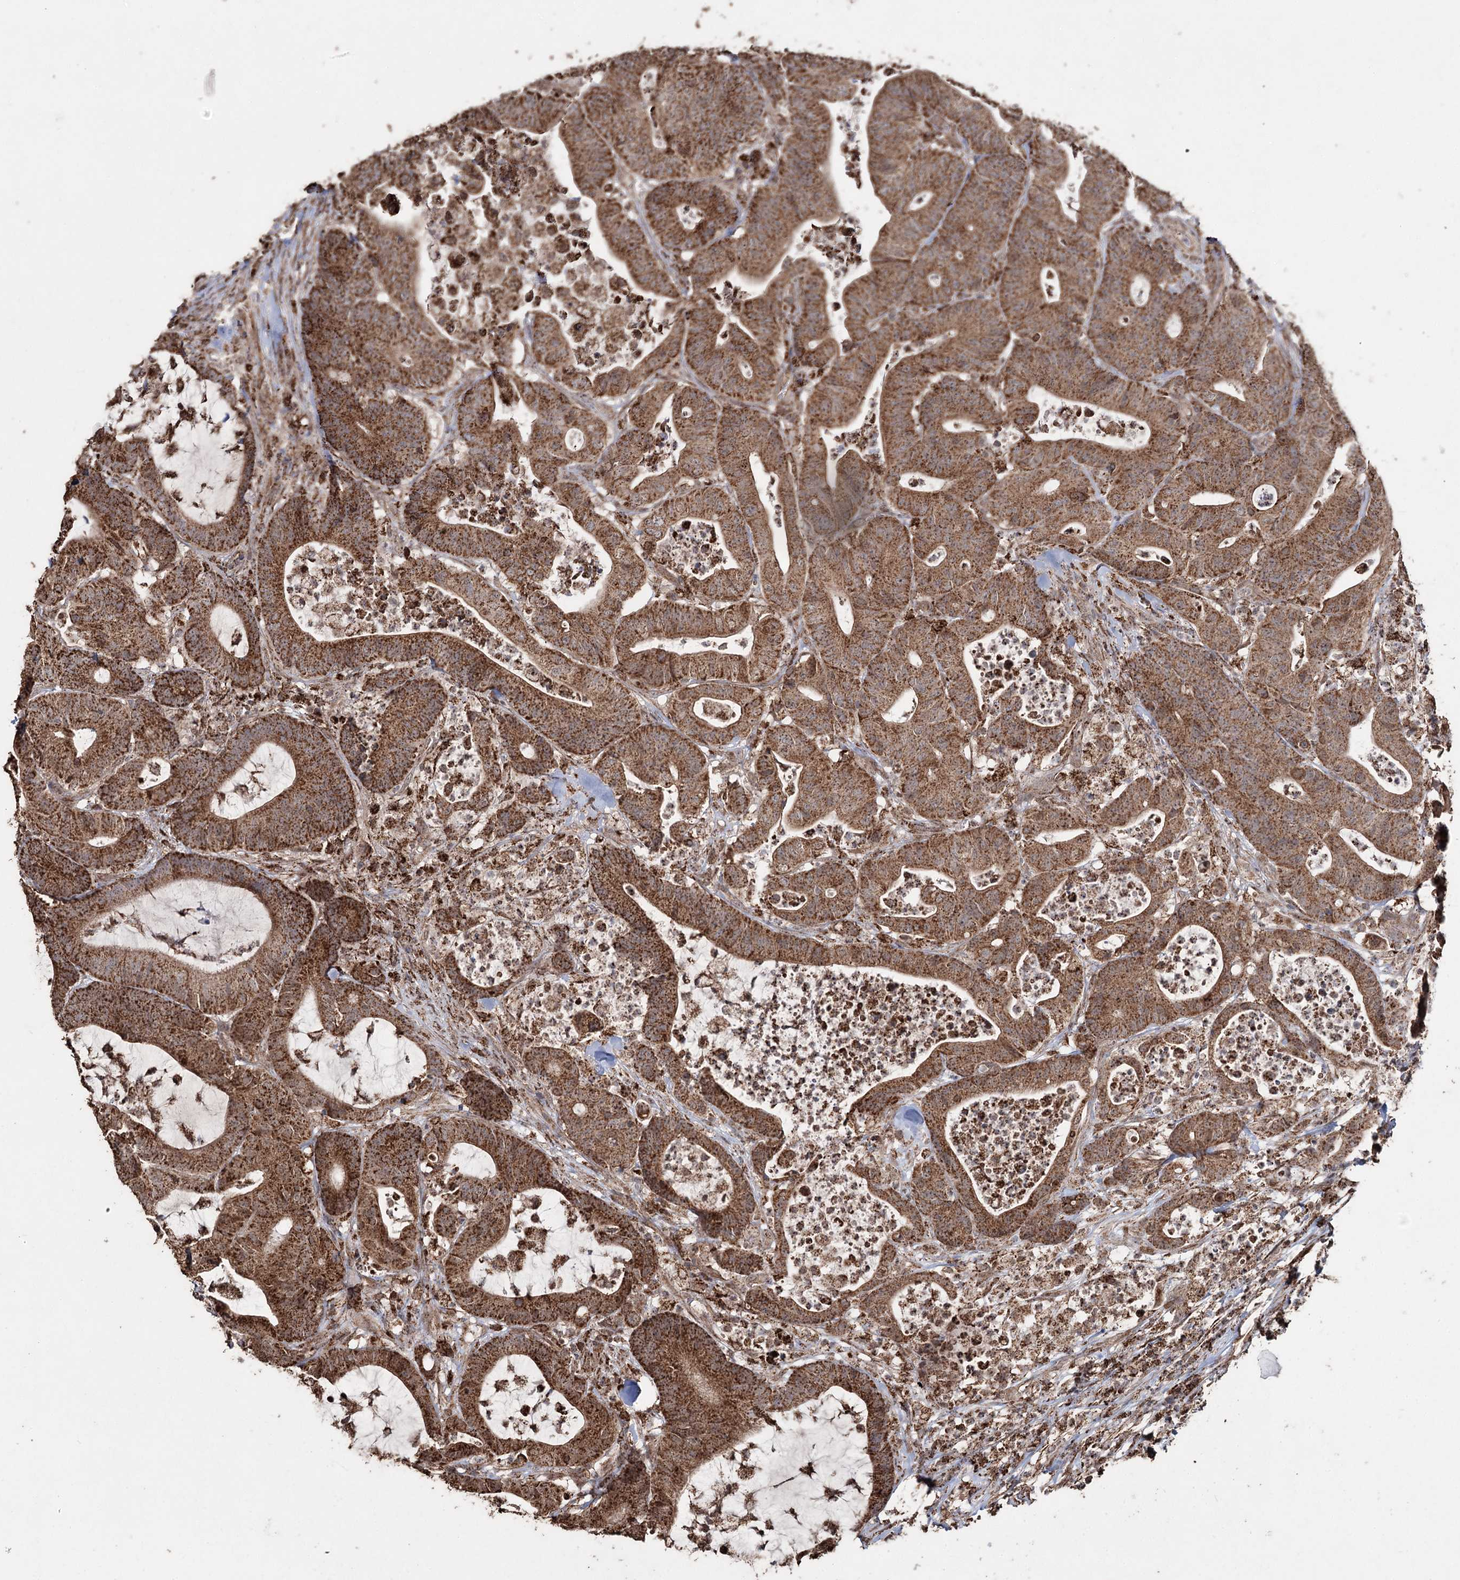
{"staining": {"intensity": "strong", "quantity": ">75%", "location": "cytoplasmic/membranous"}, "tissue": "colorectal cancer", "cell_type": "Tumor cells", "image_type": "cancer", "snomed": [{"axis": "morphology", "description": "Adenocarcinoma, NOS"}, {"axis": "topography", "description": "Colon"}], "caption": "IHC (DAB) staining of colorectal adenocarcinoma reveals strong cytoplasmic/membranous protein expression in about >75% of tumor cells.", "gene": "SLF2", "patient": {"sex": "female", "age": 84}}